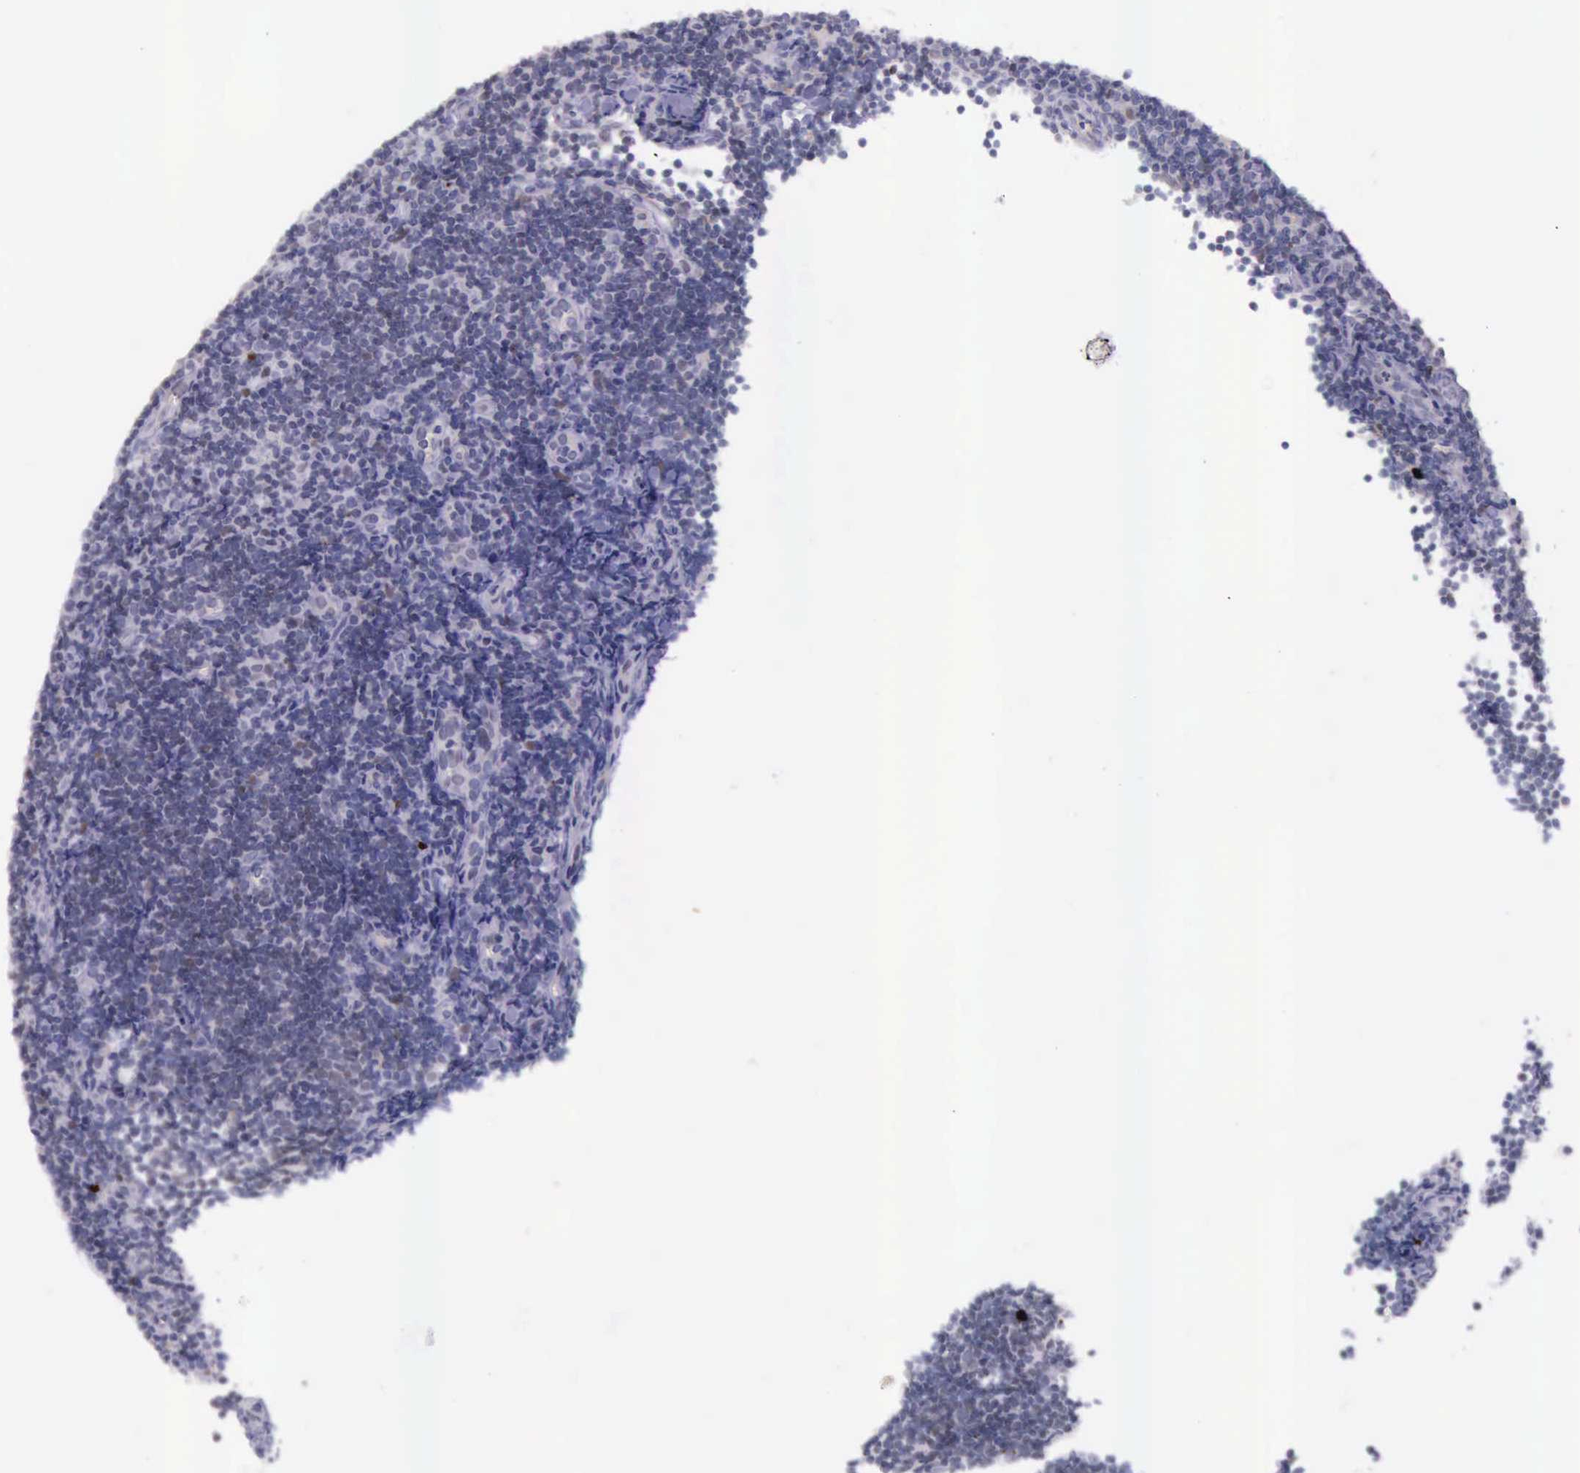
{"staining": {"intensity": "strong", "quantity": "<25%", "location": "nuclear"}, "tissue": "lymphoma", "cell_type": "Tumor cells", "image_type": "cancer", "snomed": [{"axis": "morphology", "description": "Malignant lymphoma, non-Hodgkin's type, Low grade"}, {"axis": "topography", "description": "Lymph node"}], "caption": "High-magnification brightfield microscopy of malignant lymphoma, non-Hodgkin's type (low-grade) stained with DAB (brown) and counterstained with hematoxylin (blue). tumor cells exhibit strong nuclear positivity is identified in approximately<25% of cells.", "gene": "PARP1", "patient": {"sex": "male", "age": 49}}